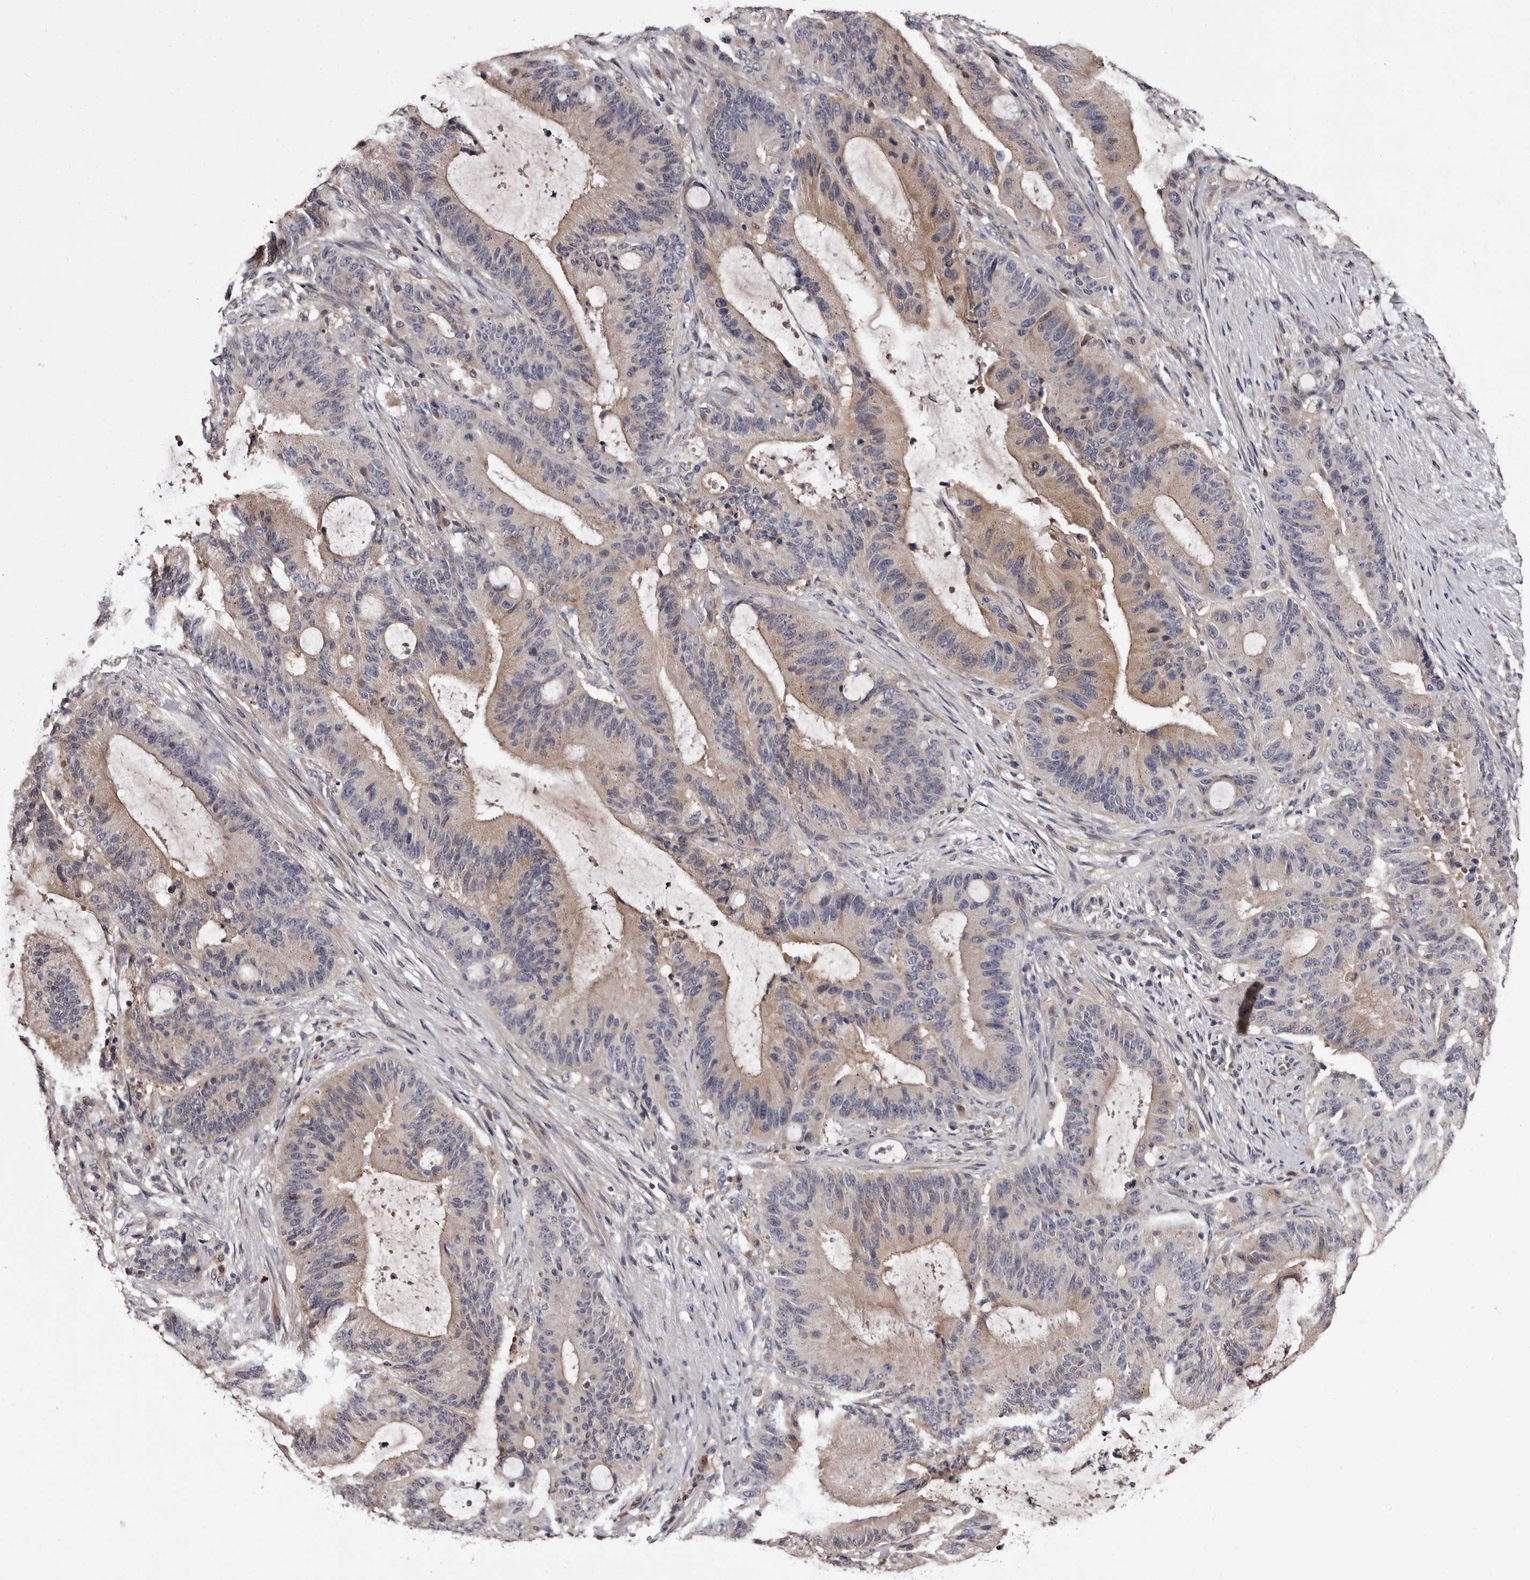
{"staining": {"intensity": "weak", "quantity": "25%-75%", "location": "cytoplasmic/membranous"}, "tissue": "liver cancer", "cell_type": "Tumor cells", "image_type": "cancer", "snomed": [{"axis": "morphology", "description": "Normal tissue, NOS"}, {"axis": "morphology", "description": "Cholangiocarcinoma"}, {"axis": "topography", "description": "Liver"}, {"axis": "topography", "description": "Peripheral nerve tissue"}], "caption": "This is a photomicrograph of IHC staining of liver cholangiocarcinoma, which shows weak positivity in the cytoplasmic/membranous of tumor cells.", "gene": "DNPH1", "patient": {"sex": "female", "age": 73}}